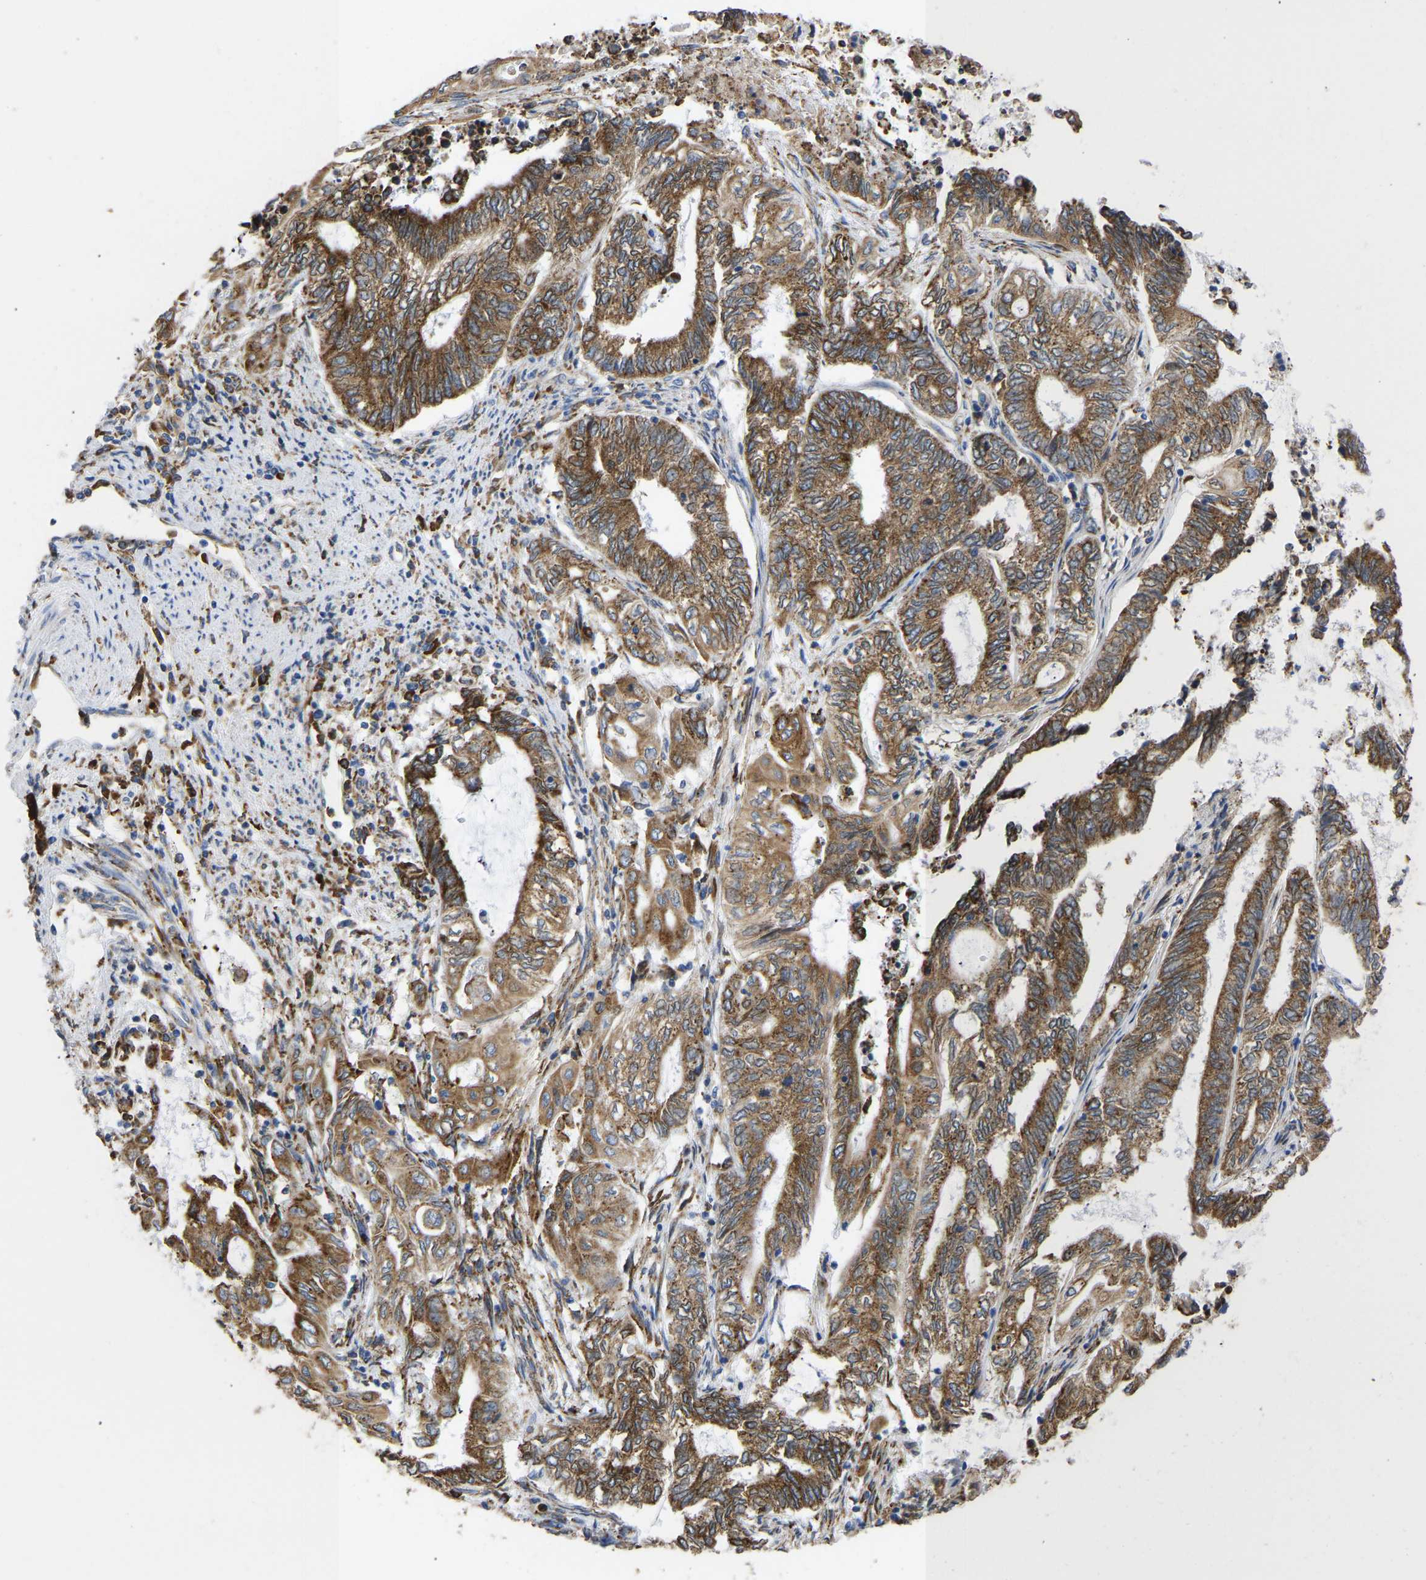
{"staining": {"intensity": "moderate", "quantity": ">75%", "location": "cytoplasmic/membranous"}, "tissue": "endometrial cancer", "cell_type": "Tumor cells", "image_type": "cancer", "snomed": [{"axis": "morphology", "description": "Adenocarcinoma, NOS"}, {"axis": "topography", "description": "Uterus"}, {"axis": "topography", "description": "Endometrium"}], "caption": "This is an image of IHC staining of adenocarcinoma (endometrial), which shows moderate staining in the cytoplasmic/membranous of tumor cells.", "gene": "P4HB", "patient": {"sex": "female", "age": 70}}